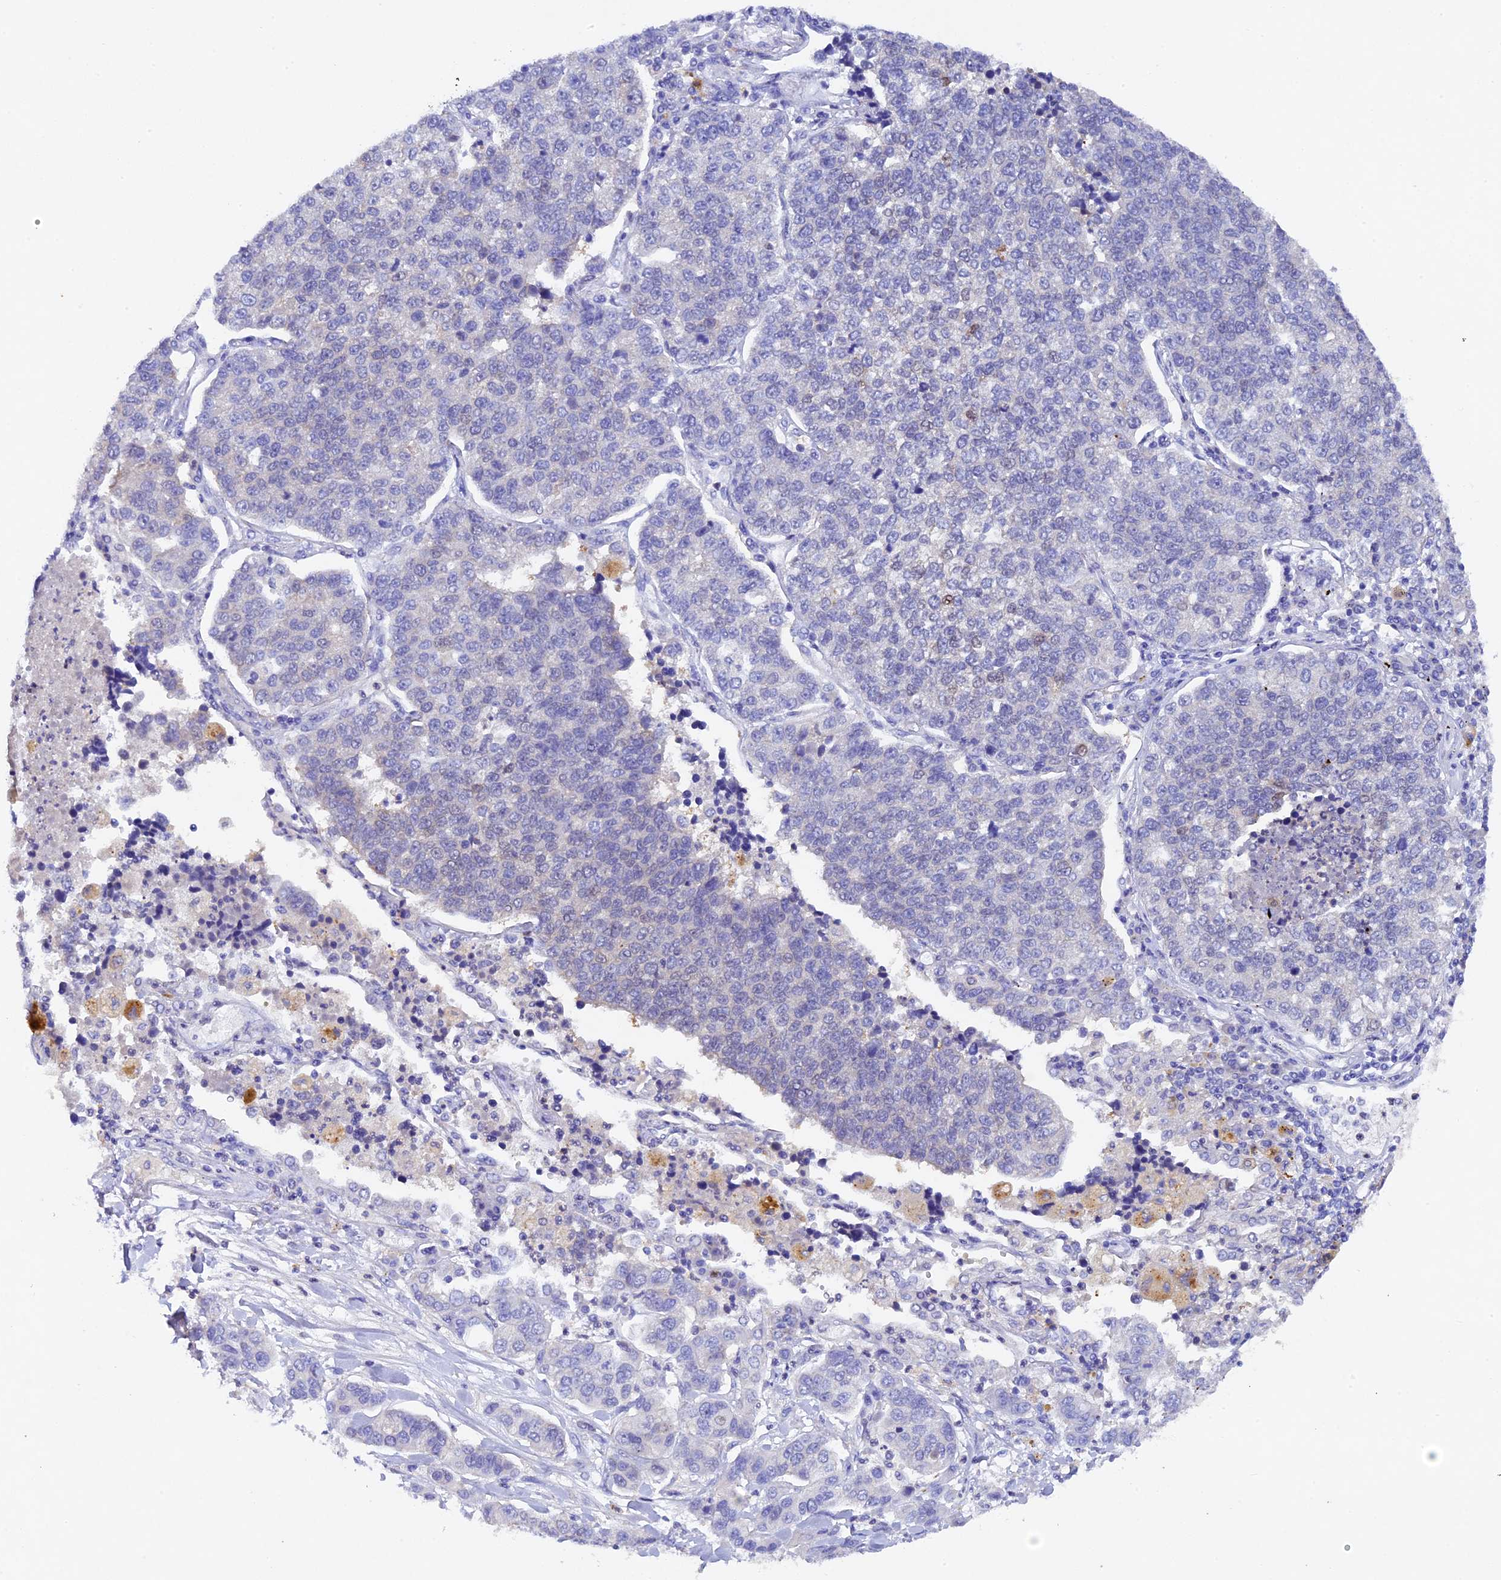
{"staining": {"intensity": "weak", "quantity": "<25%", "location": "cytoplasmic/membranous"}, "tissue": "lung cancer", "cell_type": "Tumor cells", "image_type": "cancer", "snomed": [{"axis": "morphology", "description": "Adenocarcinoma, NOS"}, {"axis": "topography", "description": "Lung"}], "caption": "This is an immunohistochemistry (IHC) photomicrograph of human adenocarcinoma (lung). There is no positivity in tumor cells.", "gene": "TGDS", "patient": {"sex": "male", "age": 49}}